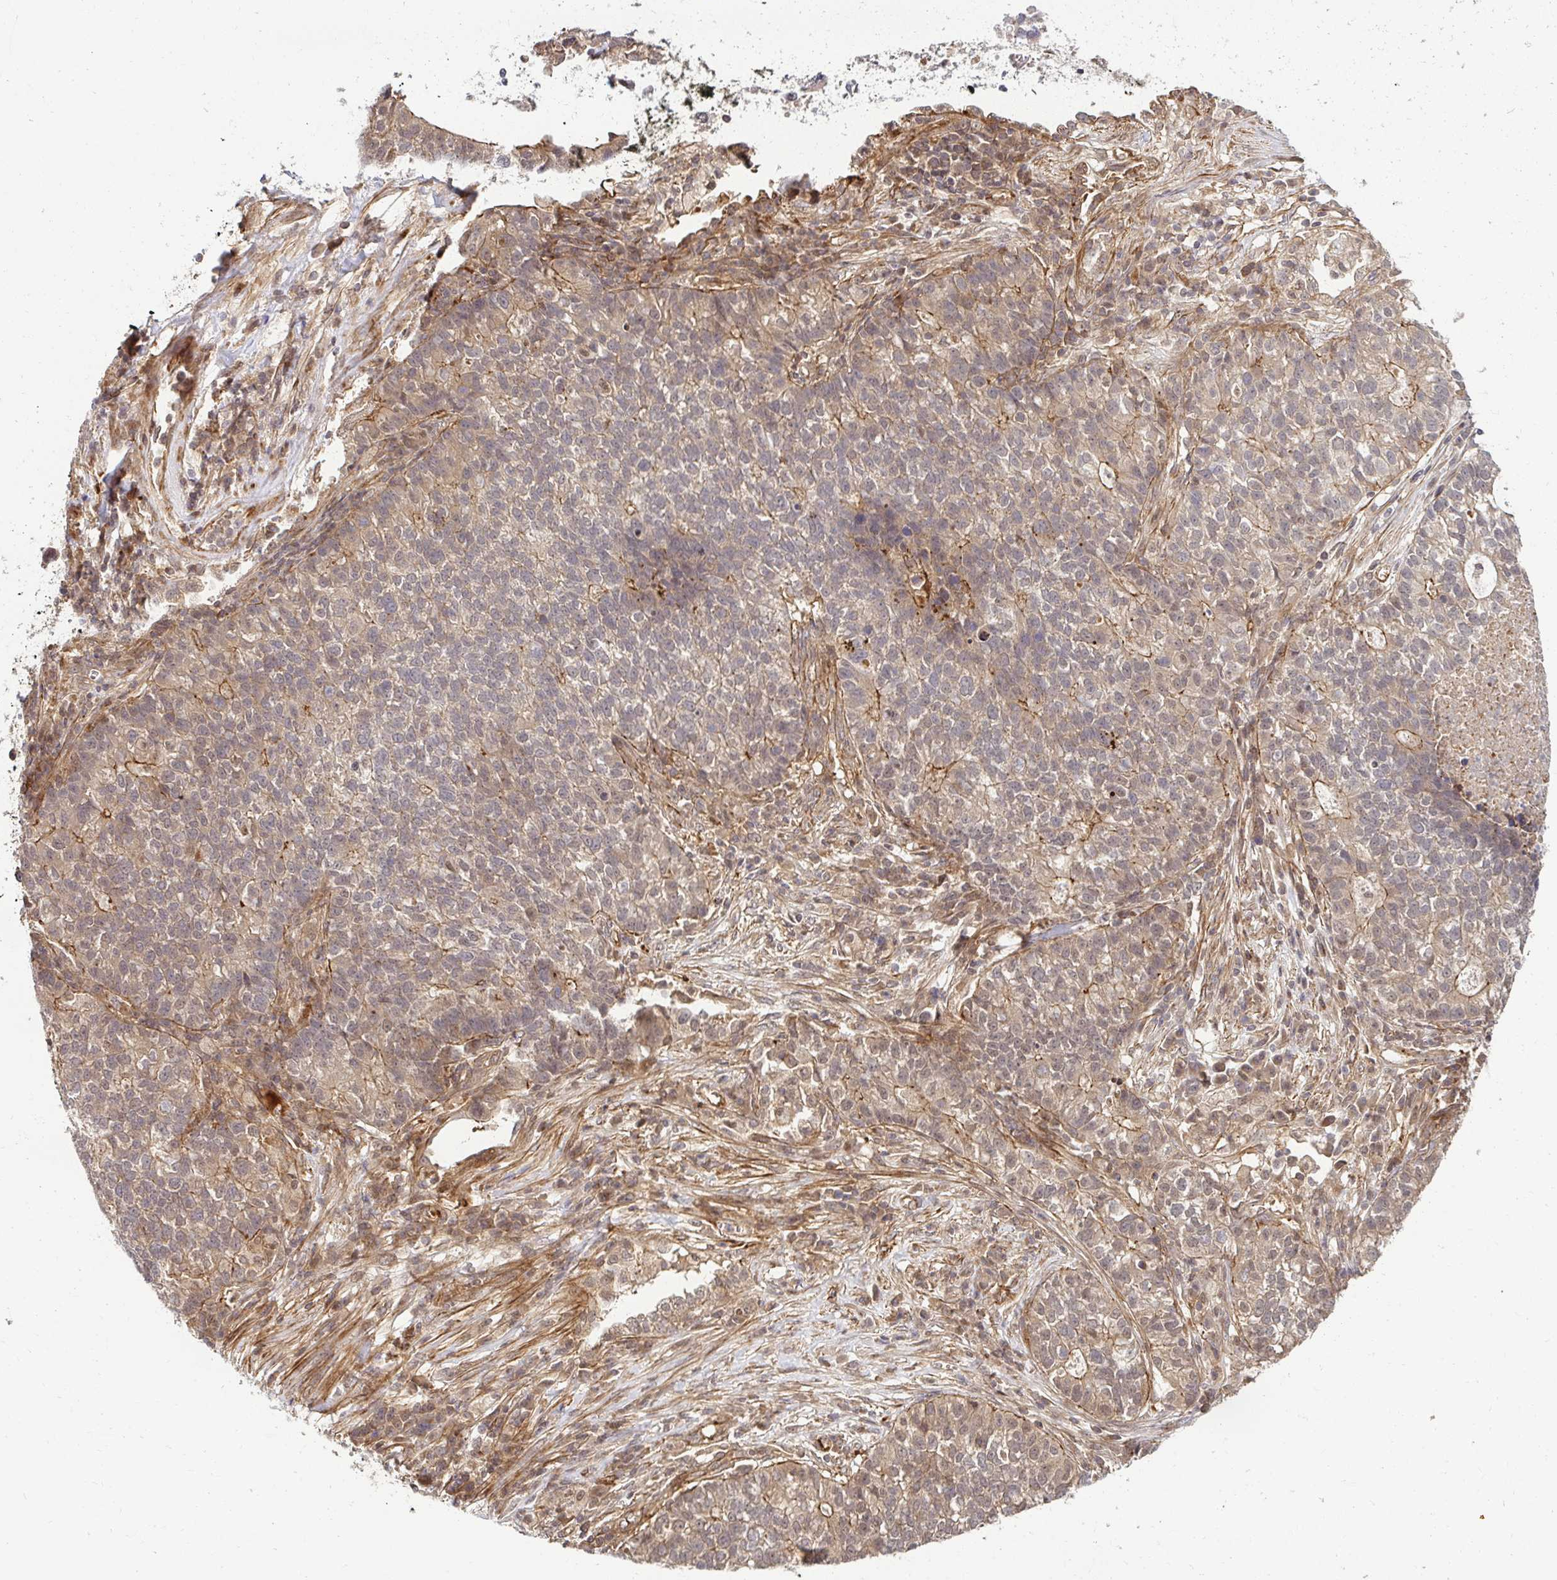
{"staining": {"intensity": "weak", "quantity": "<25%", "location": "cytoplasmic/membranous"}, "tissue": "lung cancer", "cell_type": "Tumor cells", "image_type": "cancer", "snomed": [{"axis": "morphology", "description": "Adenocarcinoma, NOS"}, {"axis": "topography", "description": "Lung"}], "caption": "Tumor cells are negative for brown protein staining in adenocarcinoma (lung).", "gene": "PSMA4", "patient": {"sex": "male", "age": 57}}